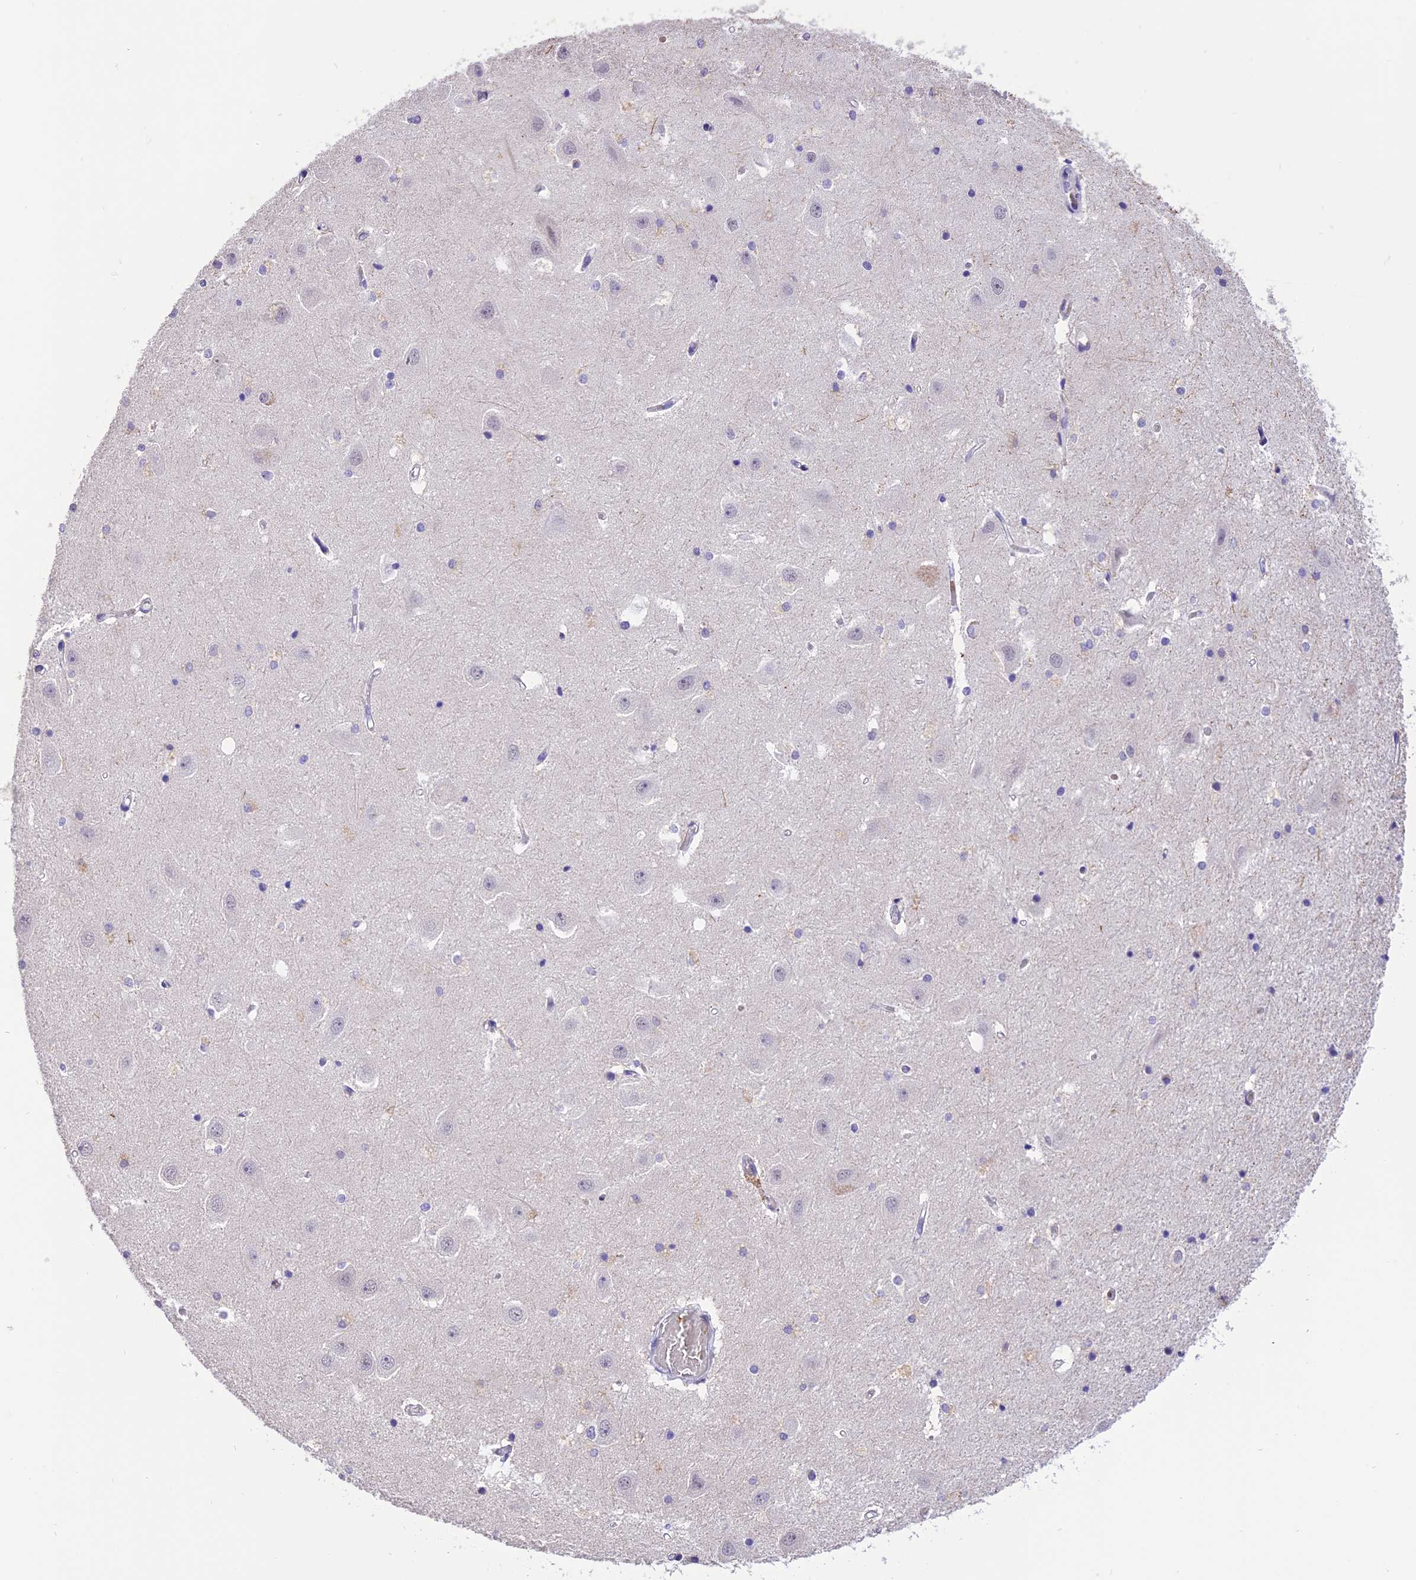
{"staining": {"intensity": "negative", "quantity": "none", "location": "none"}, "tissue": "hippocampus", "cell_type": "Glial cells", "image_type": "normal", "snomed": [{"axis": "morphology", "description": "Normal tissue, NOS"}, {"axis": "topography", "description": "Hippocampus"}], "caption": "The histopathology image shows no significant expression in glial cells of hippocampus.", "gene": "AHSP", "patient": {"sex": "female", "age": 52}}